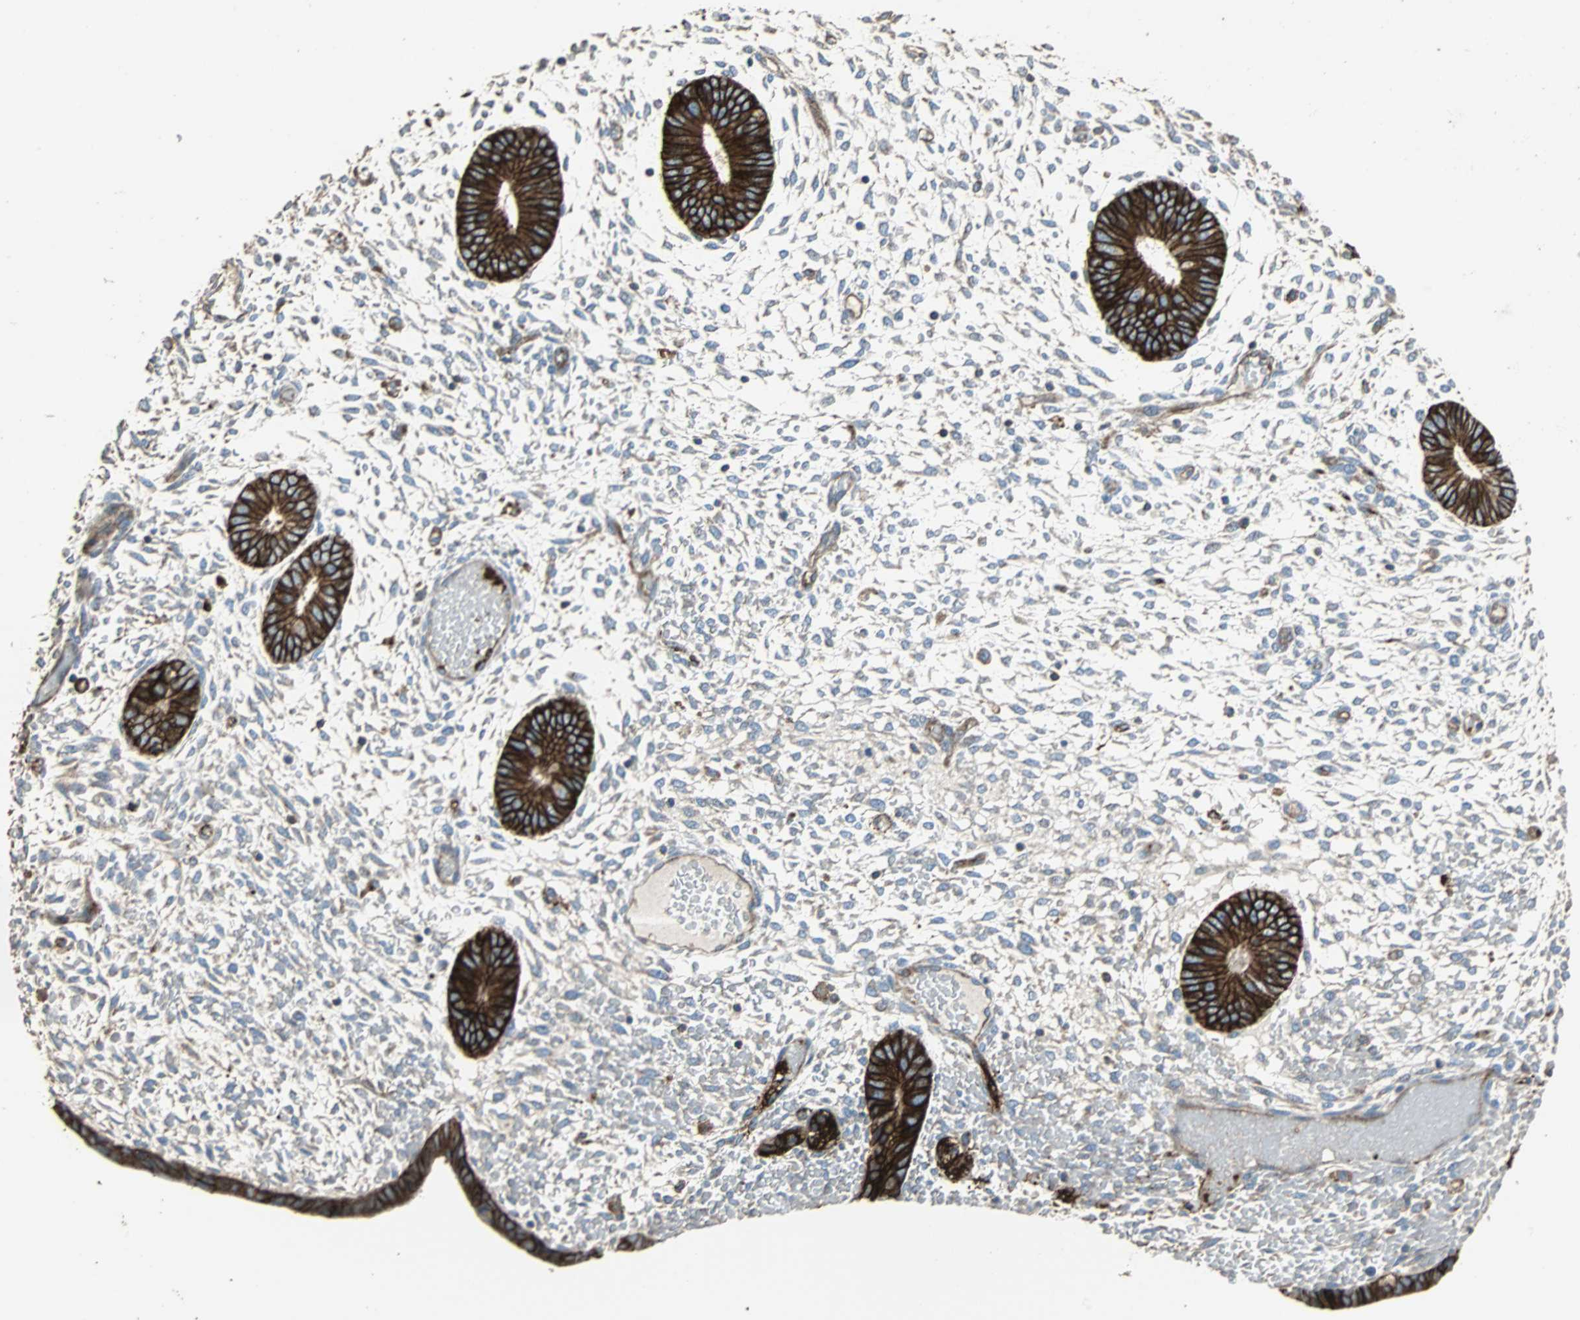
{"staining": {"intensity": "weak", "quantity": "25%-75%", "location": "cytoplasmic/membranous"}, "tissue": "endometrium", "cell_type": "Cells in endometrial stroma", "image_type": "normal", "snomed": [{"axis": "morphology", "description": "Normal tissue, NOS"}, {"axis": "topography", "description": "Endometrium"}], "caption": "The immunohistochemical stain shows weak cytoplasmic/membranous positivity in cells in endometrial stroma of benign endometrium. (Brightfield microscopy of DAB IHC at high magnification).", "gene": "F11R", "patient": {"sex": "female", "age": 42}}